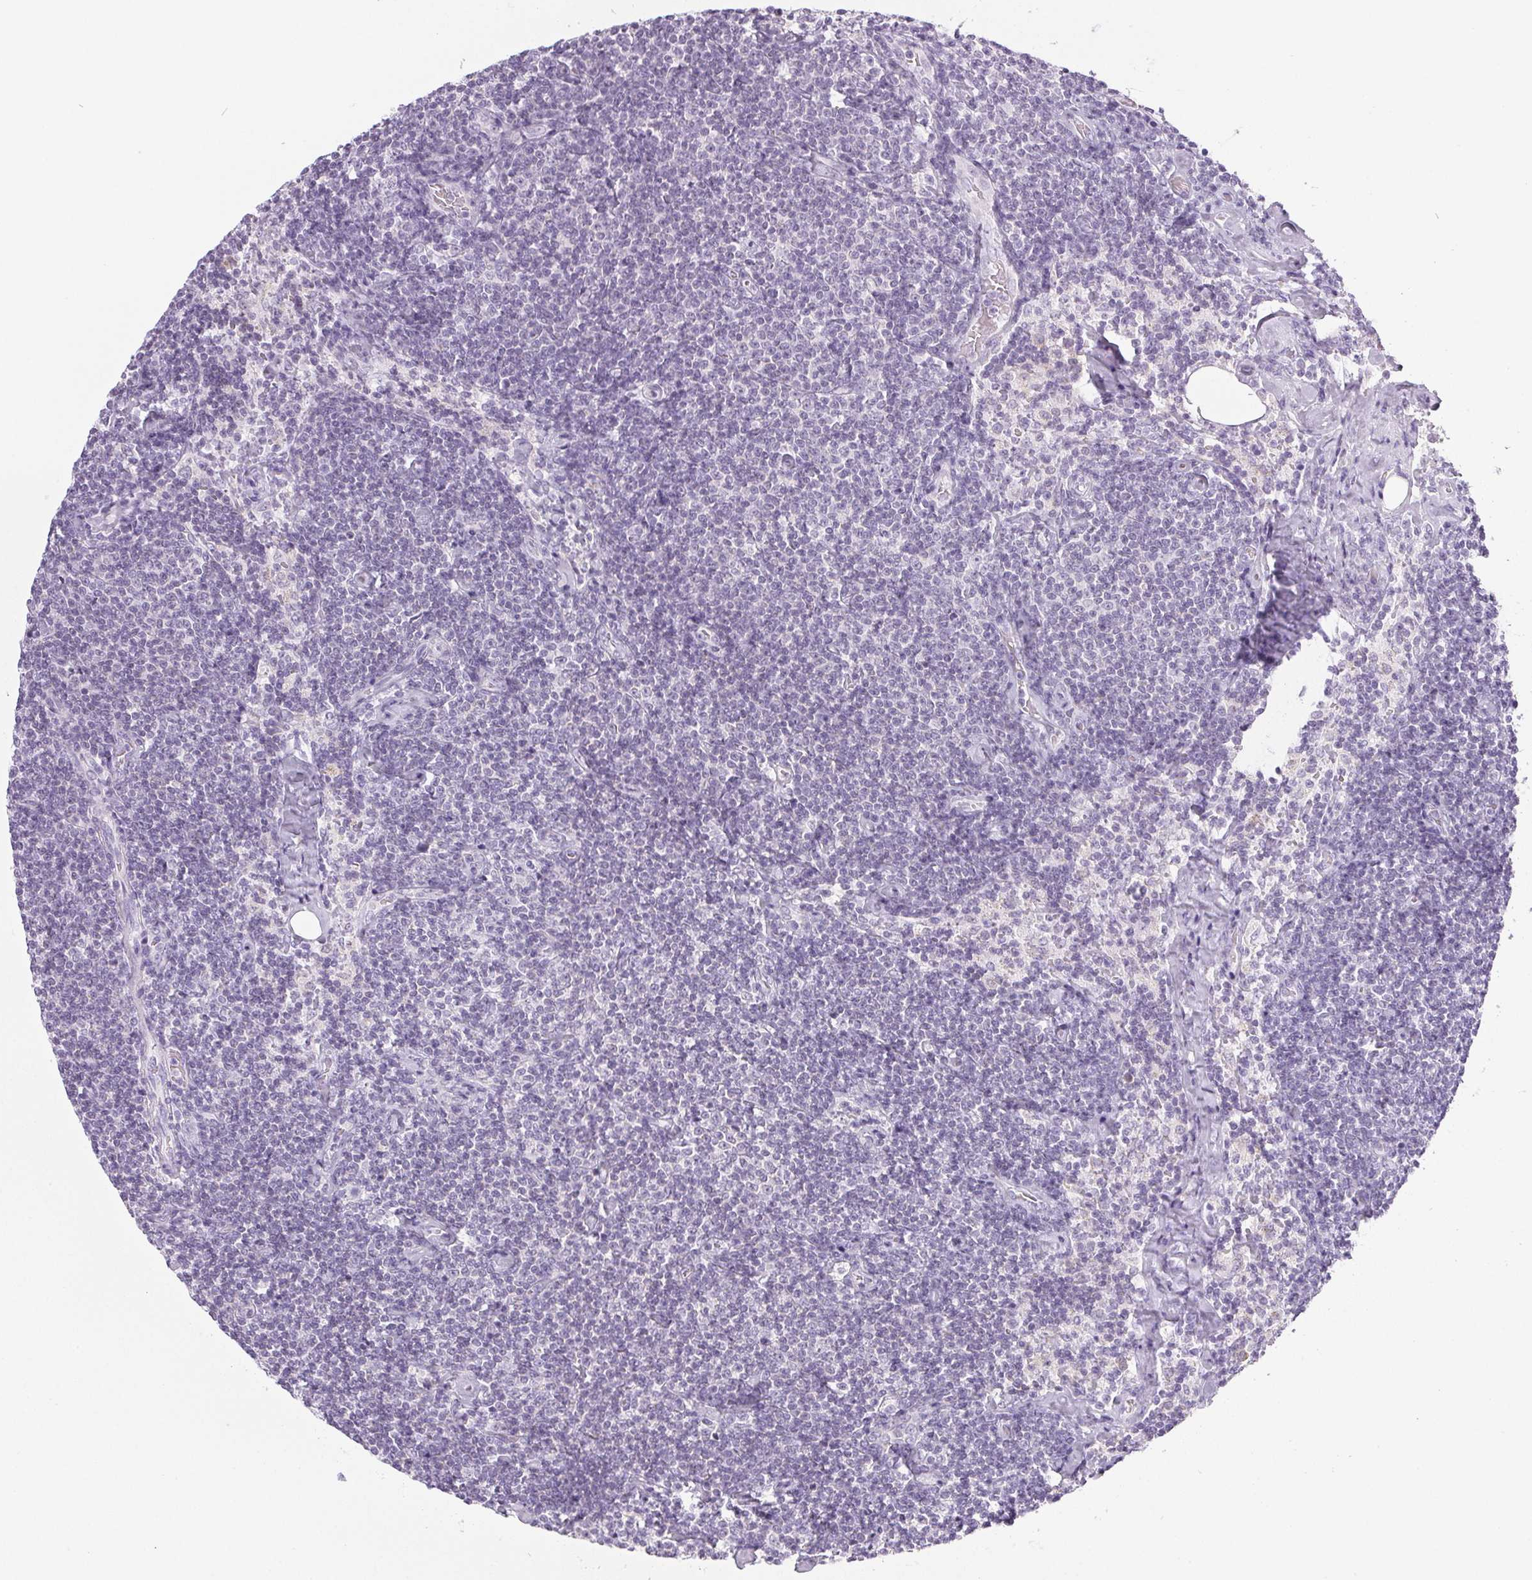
{"staining": {"intensity": "negative", "quantity": "none", "location": "none"}, "tissue": "lymphoma", "cell_type": "Tumor cells", "image_type": "cancer", "snomed": [{"axis": "morphology", "description": "Malignant lymphoma, non-Hodgkin's type, Low grade"}, {"axis": "topography", "description": "Lymph node"}], "caption": "The IHC photomicrograph has no significant positivity in tumor cells of lymphoma tissue.", "gene": "COL7A1", "patient": {"sex": "male", "age": 81}}